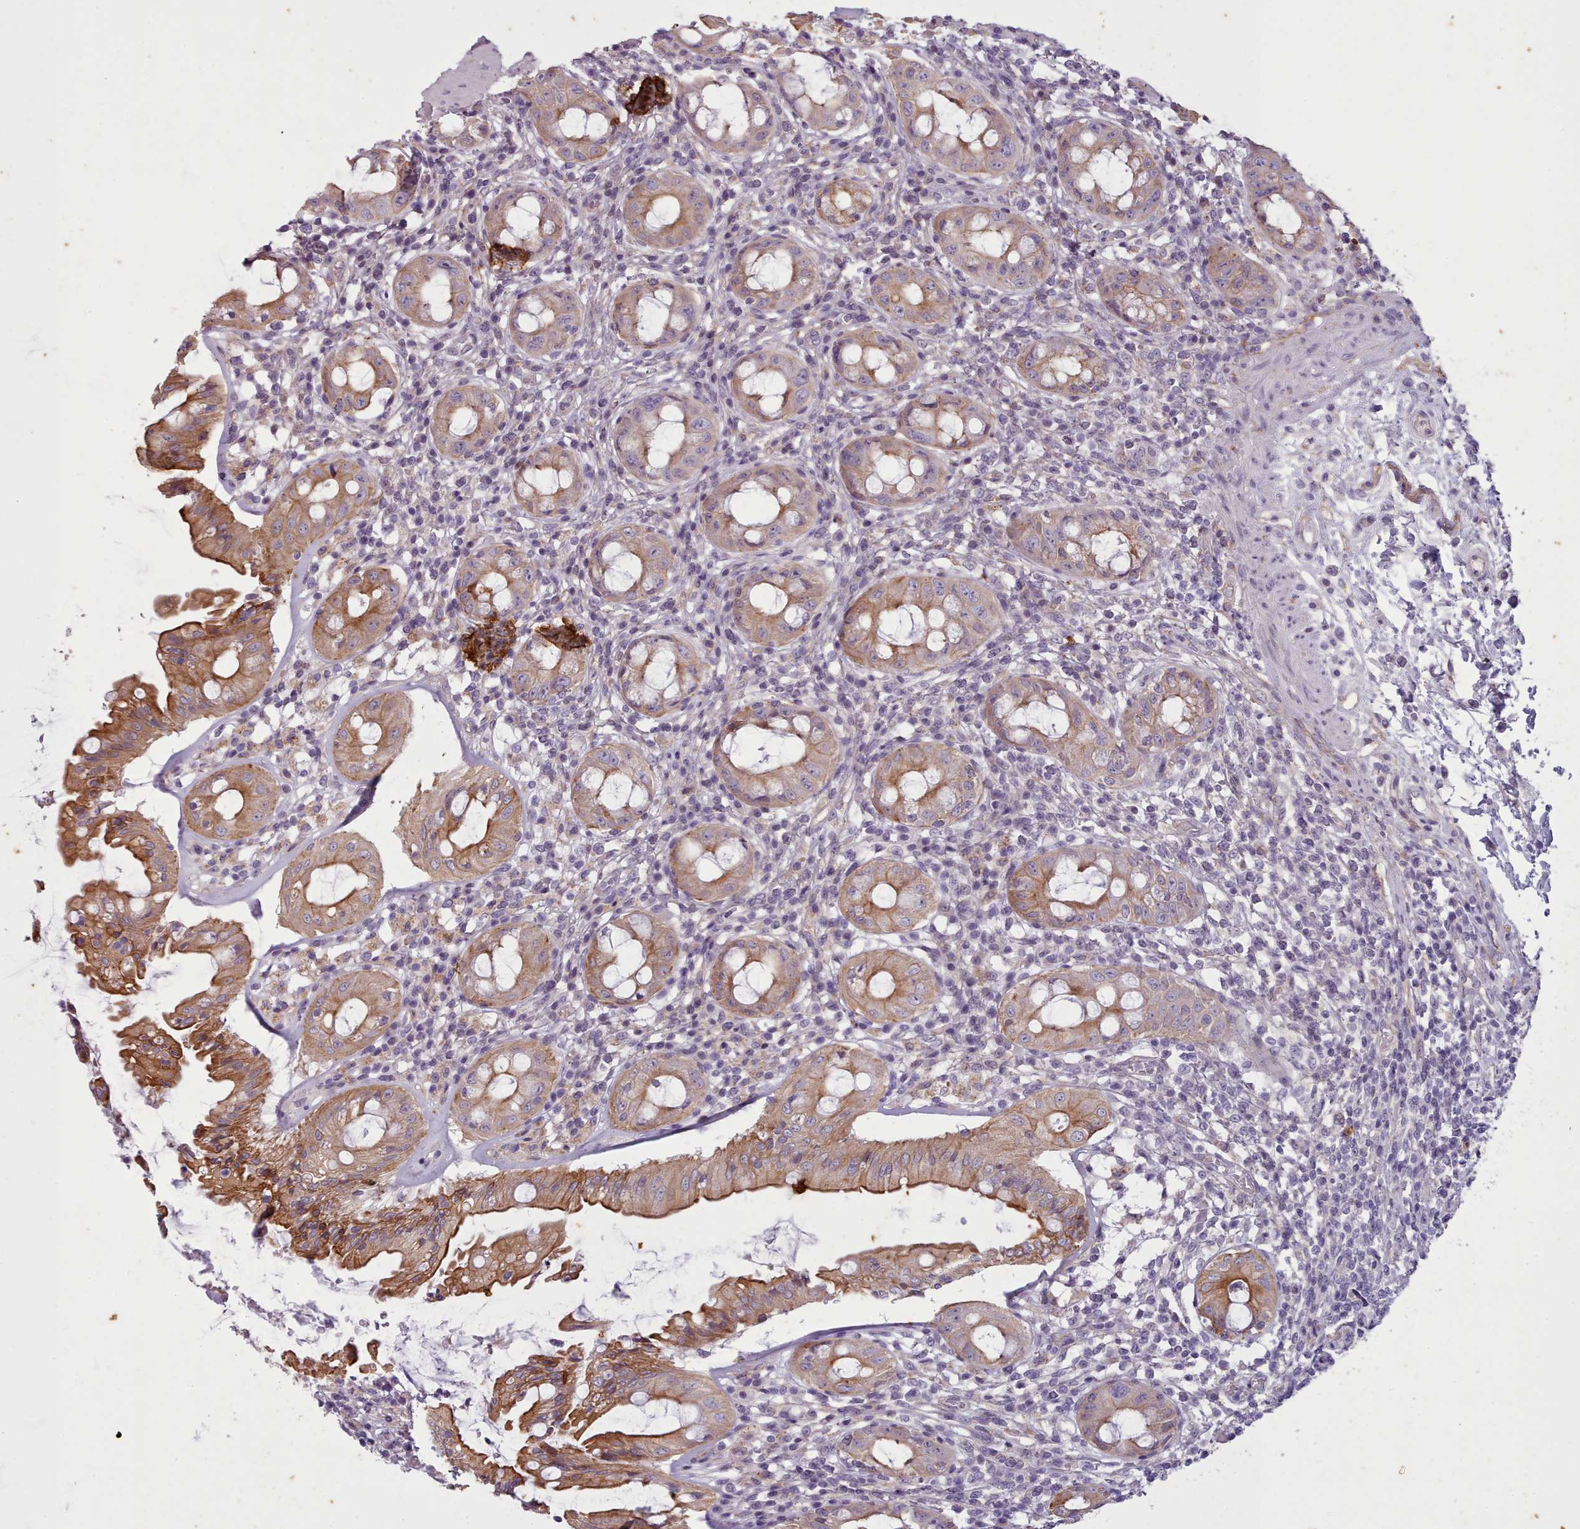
{"staining": {"intensity": "moderate", "quantity": "25%-75%", "location": "cytoplasmic/membranous"}, "tissue": "rectum", "cell_type": "Glandular cells", "image_type": "normal", "snomed": [{"axis": "morphology", "description": "Normal tissue, NOS"}, {"axis": "topography", "description": "Rectum"}], "caption": "Brown immunohistochemical staining in unremarkable human rectum displays moderate cytoplasmic/membranous staining in approximately 25%-75% of glandular cells.", "gene": "PLD4", "patient": {"sex": "female", "age": 57}}